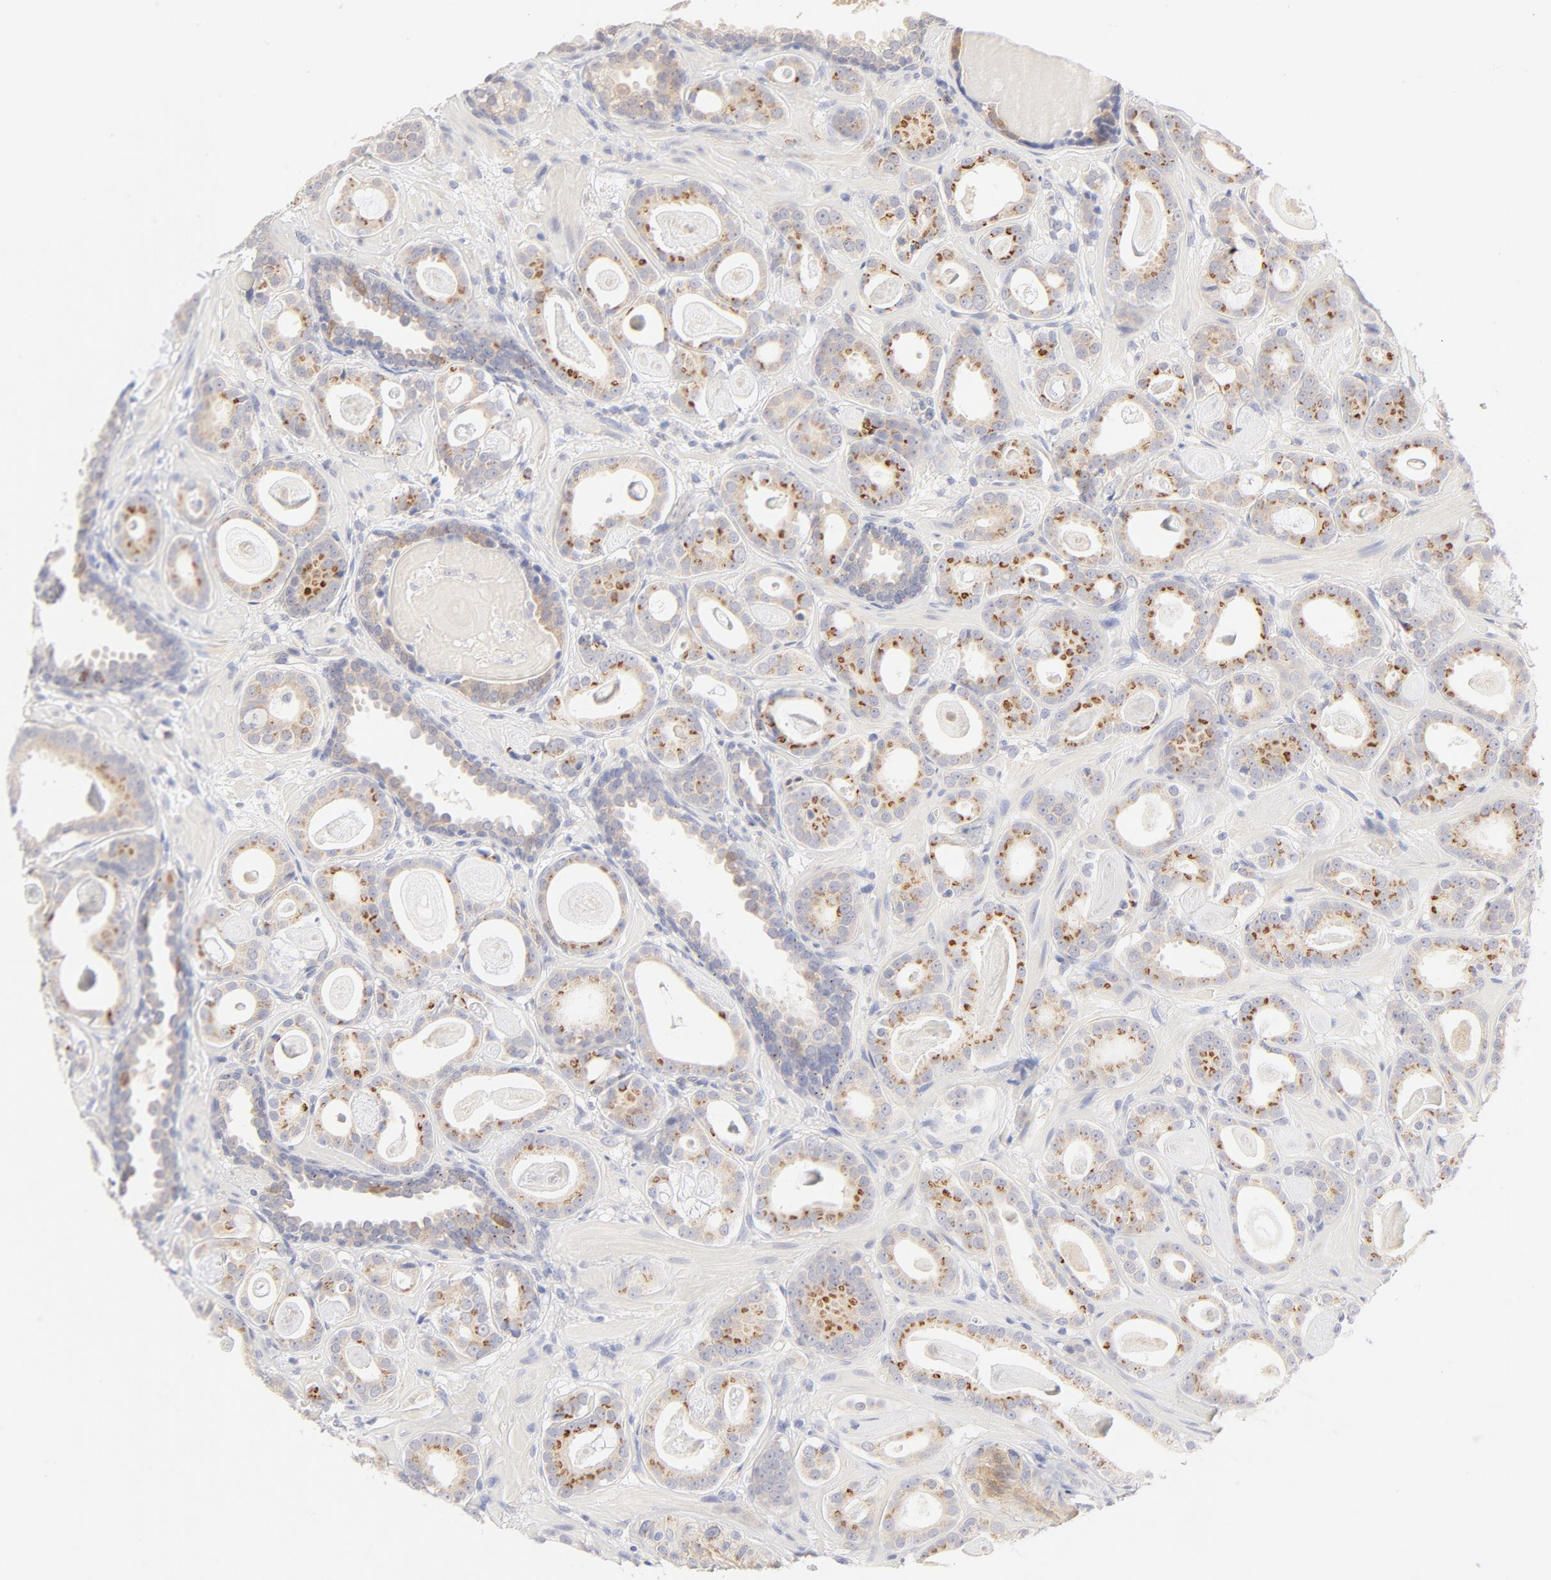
{"staining": {"intensity": "moderate", "quantity": "25%-75%", "location": "cytoplasmic/membranous"}, "tissue": "prostate cancer", "cell_type": "Tumor cells", "image_type": "cancer", "snomed": [{"axis": "morphology", "description": "Adenocarcinoma, Low grade"}, {"axis": "topography", "description": "Prostate"}], "caption": "A high-resolution micrograph shows IHC staining of prostate cancer, which demonstrates moderate cytoplasmic/membranous expression in approximately 25%-75% of tumor cells.", "gene": "NKX2-2", "patient": {"sex": "male", "age": 57}}